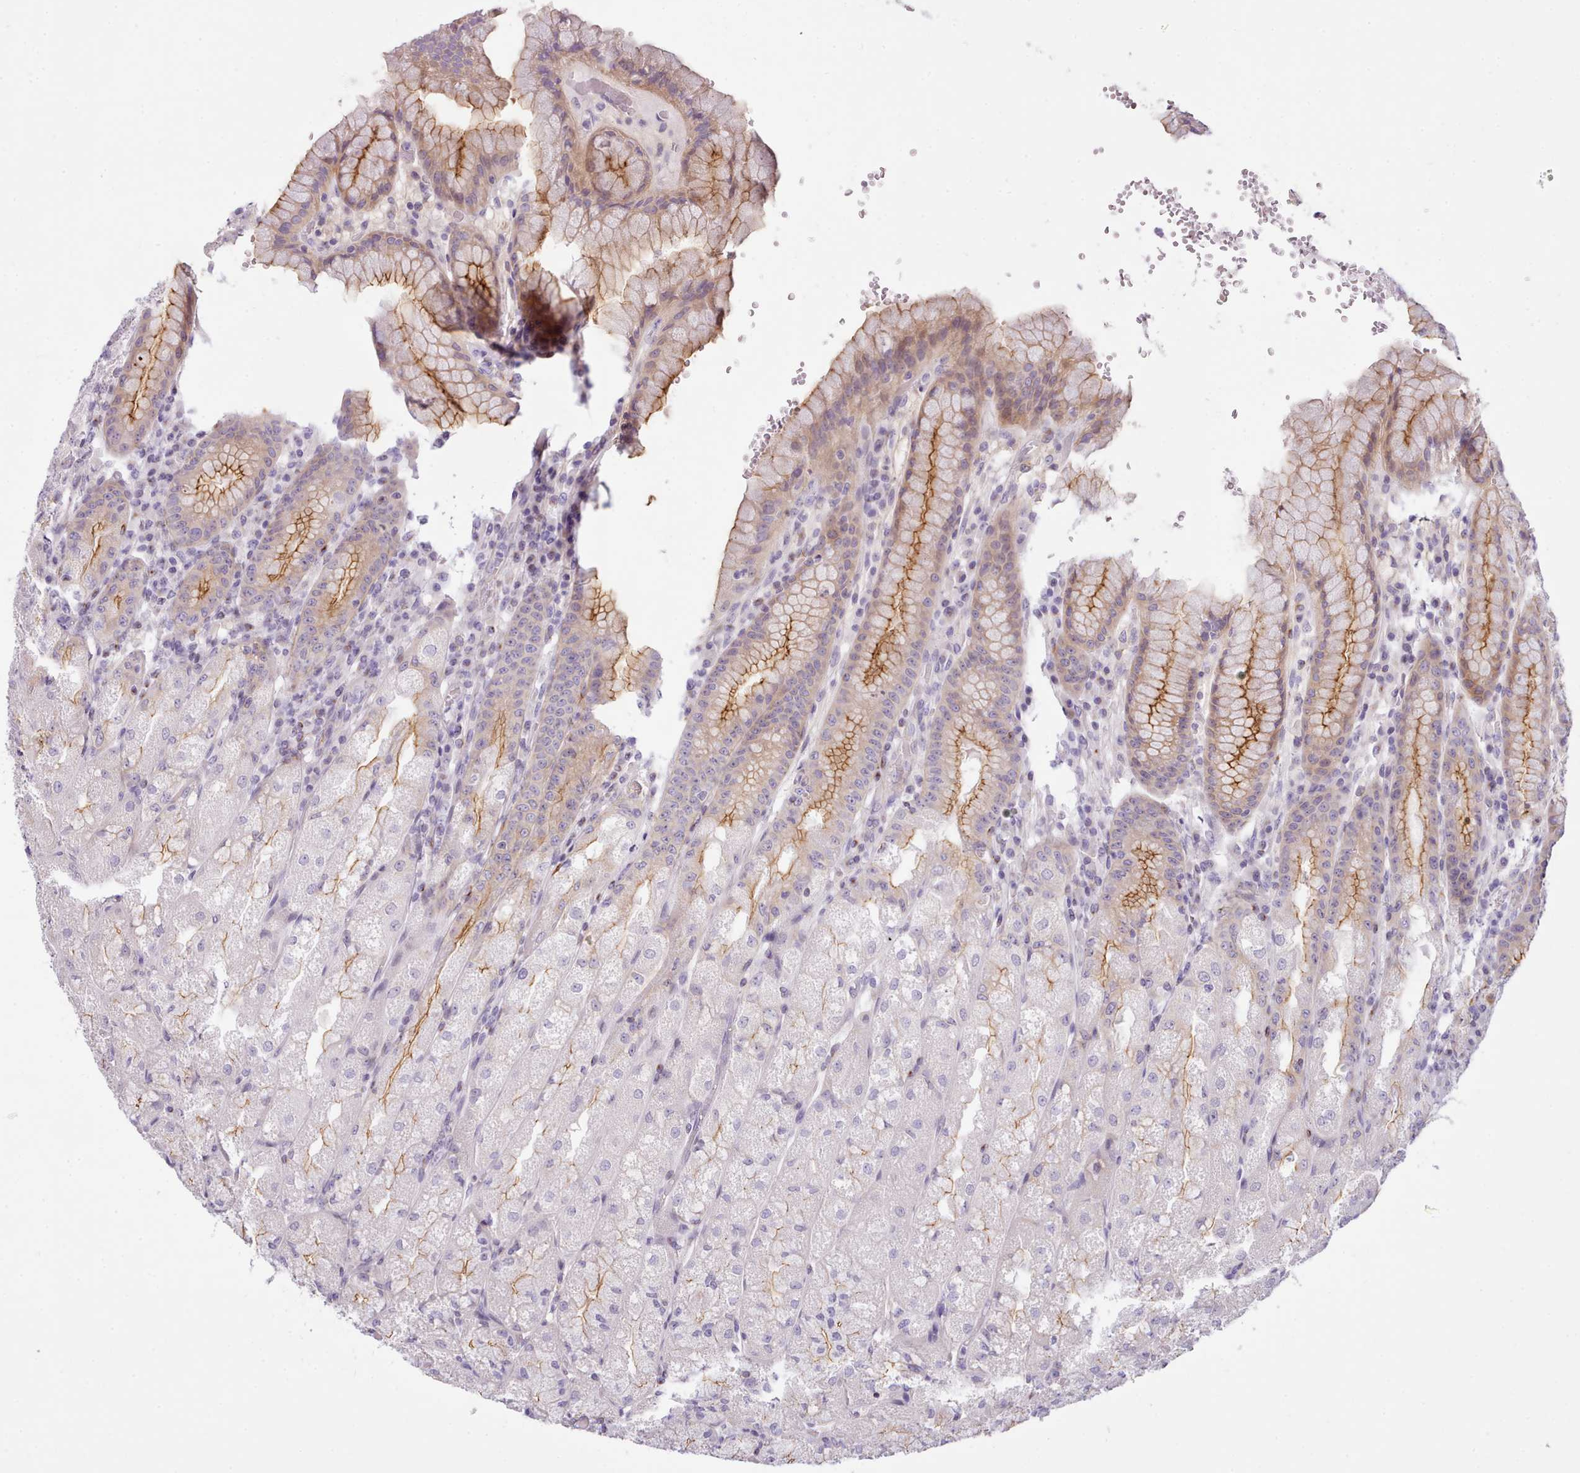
{"staining": {"intensity": "moderate", "quantity": "25%-75%", "location": "cytoplasmic/membranous"}, "tissue": "stomach", "cell_type": "Glandular cells", "image_type": "normal", "snomed": [{"axis": "morphology", "description": "Normal tissue, NOS"}, {"axis": "topography", "description": "Stomach, upper"}], "caption": "Protein staining of unremarkable stomach demonstrates moderate cytoplasmic/membranous positivity in about 25%-75% of glandular cells.", "gene": "CYP2A13", "patient": {"sex": "male", "age": 52}}